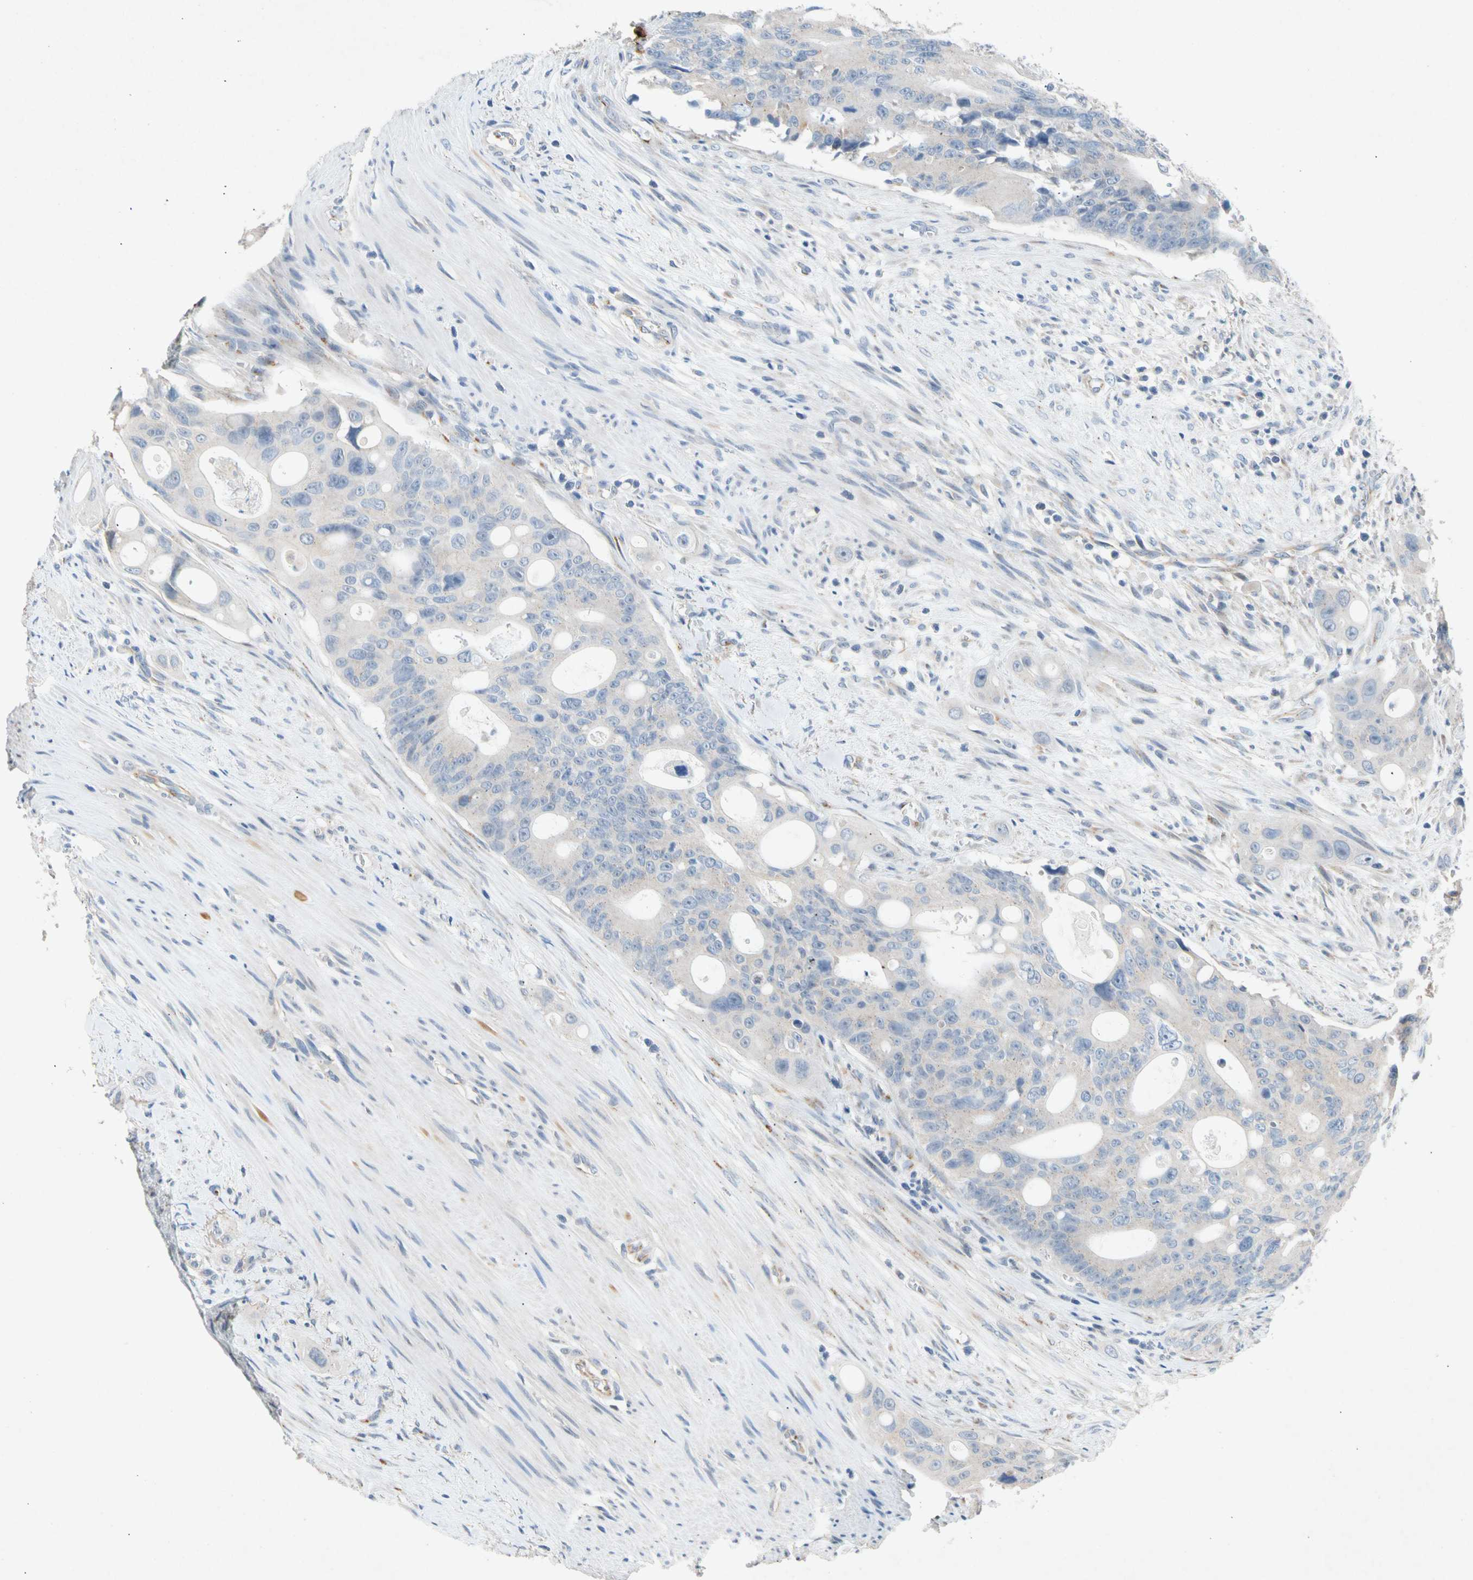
{"staining": {"intensity": "negative", "quantity": "none", "location": "none"}, "tissue": "colorectal cancer", "cell_type": "Tumor cells", "image_type": "cancer", "snomed": [{"axis": "morphology", "description": "Adenocarcinoma, NOS"}, {"axis": "topography", "description": "Colon"}], "caption": "A photomicrograph of adenocarcinoma (colorectal) stained for a protein reveals no brown staining in tumor cells.", "gene": "GASK1B", "patient": {"sex": "female", "age": 57}}